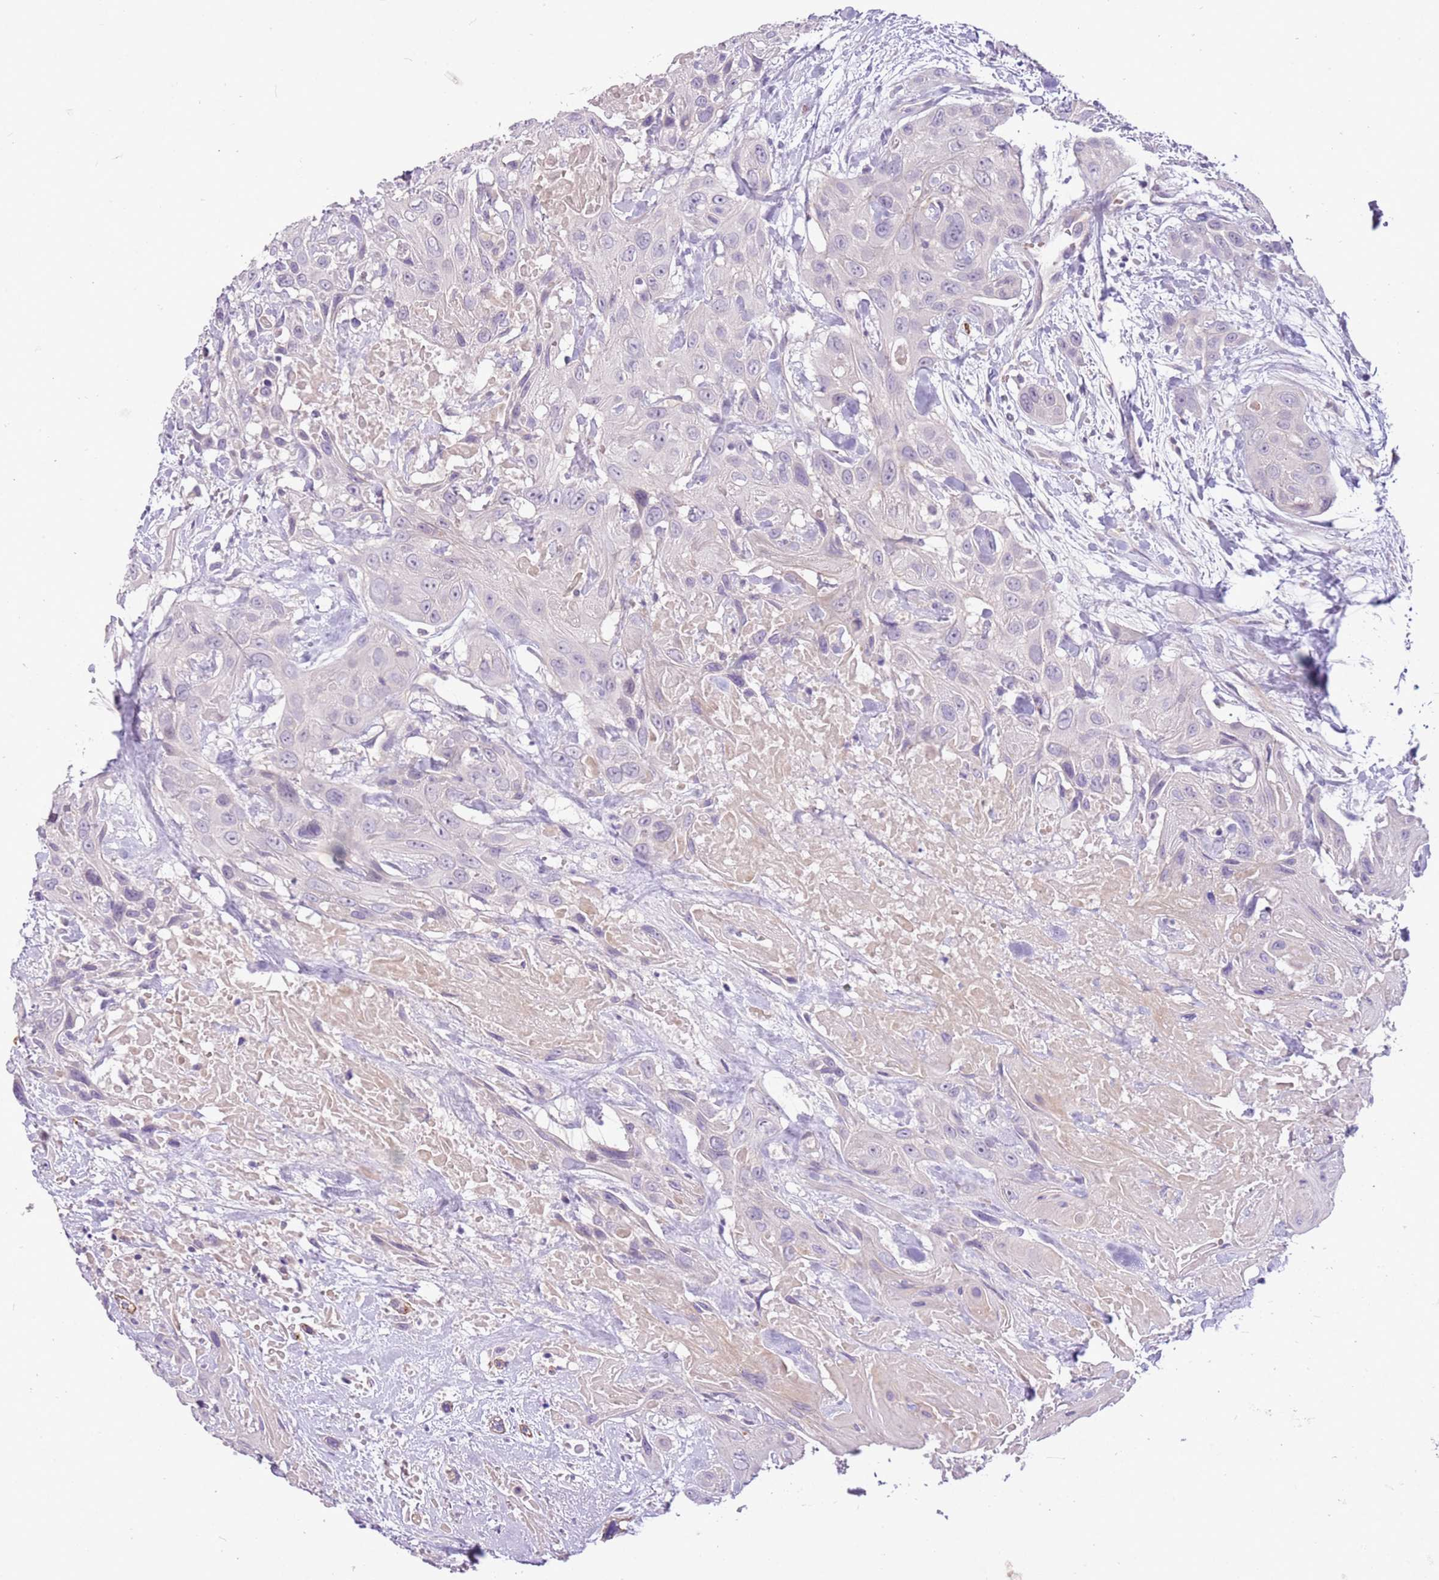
{"staining": {"intensity": "negative", "quantity": "none", "location": "none"}, "tissue": "head and neck cancer", "cell_type": "Tumor cells", "image_type": "cancer", "snomed": [{"axis": "morphology", "description": "Squamous cell carcinoma, NOS"}, {"axis": "topography", "description": "Head-Neck"}], "caption": "Tumor cells show no significant staining in head and neck cancer.", "gene": "SCAMP5", "patient": {"sex": "male", "age": 81}}